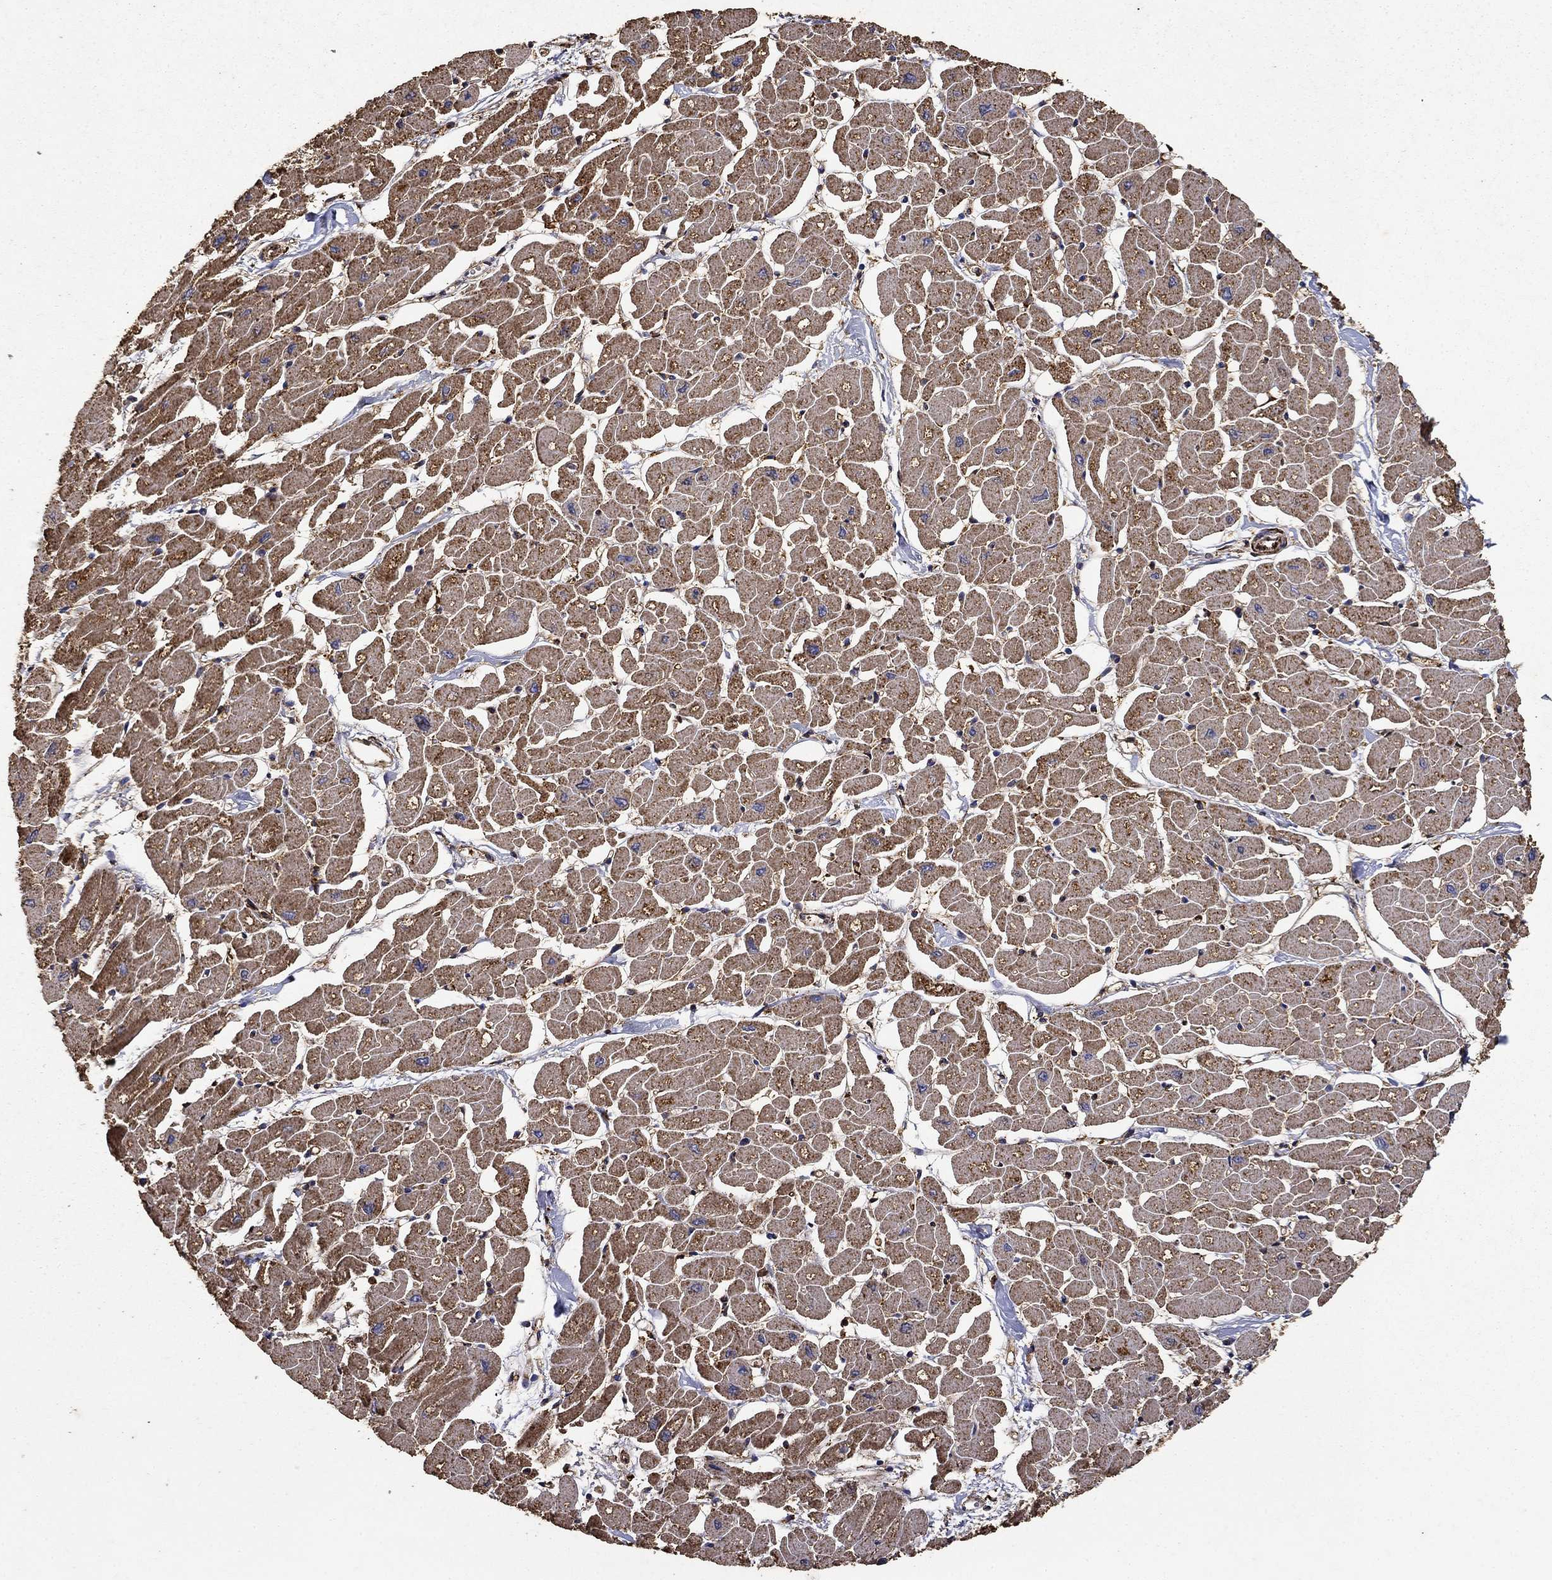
{"staining": {"intensity": "moderate", "quantity": "25%-75%", "location": "cytoplasmic/membranous"}, "tissue": "heart muscle", "cell_type": "Cardiomyocytes", "image_type": "normal", "snomed": [{"axis": "morphology", "description": "Normal tissue, NOS"}, {"axis": "topography", "description": "Heart"}], "caption": "This micrograph shows unremarkable heart muscle stained with immunohistochemistry (IHC) to label a protein in brown. The cytoplasmic/membranous of cardiomyocytes show moderate positivity for the protein. Nuclei are counter-stained blue.", "gene": "IFRD1", "patient": {"sex": "male", "age": 57}}